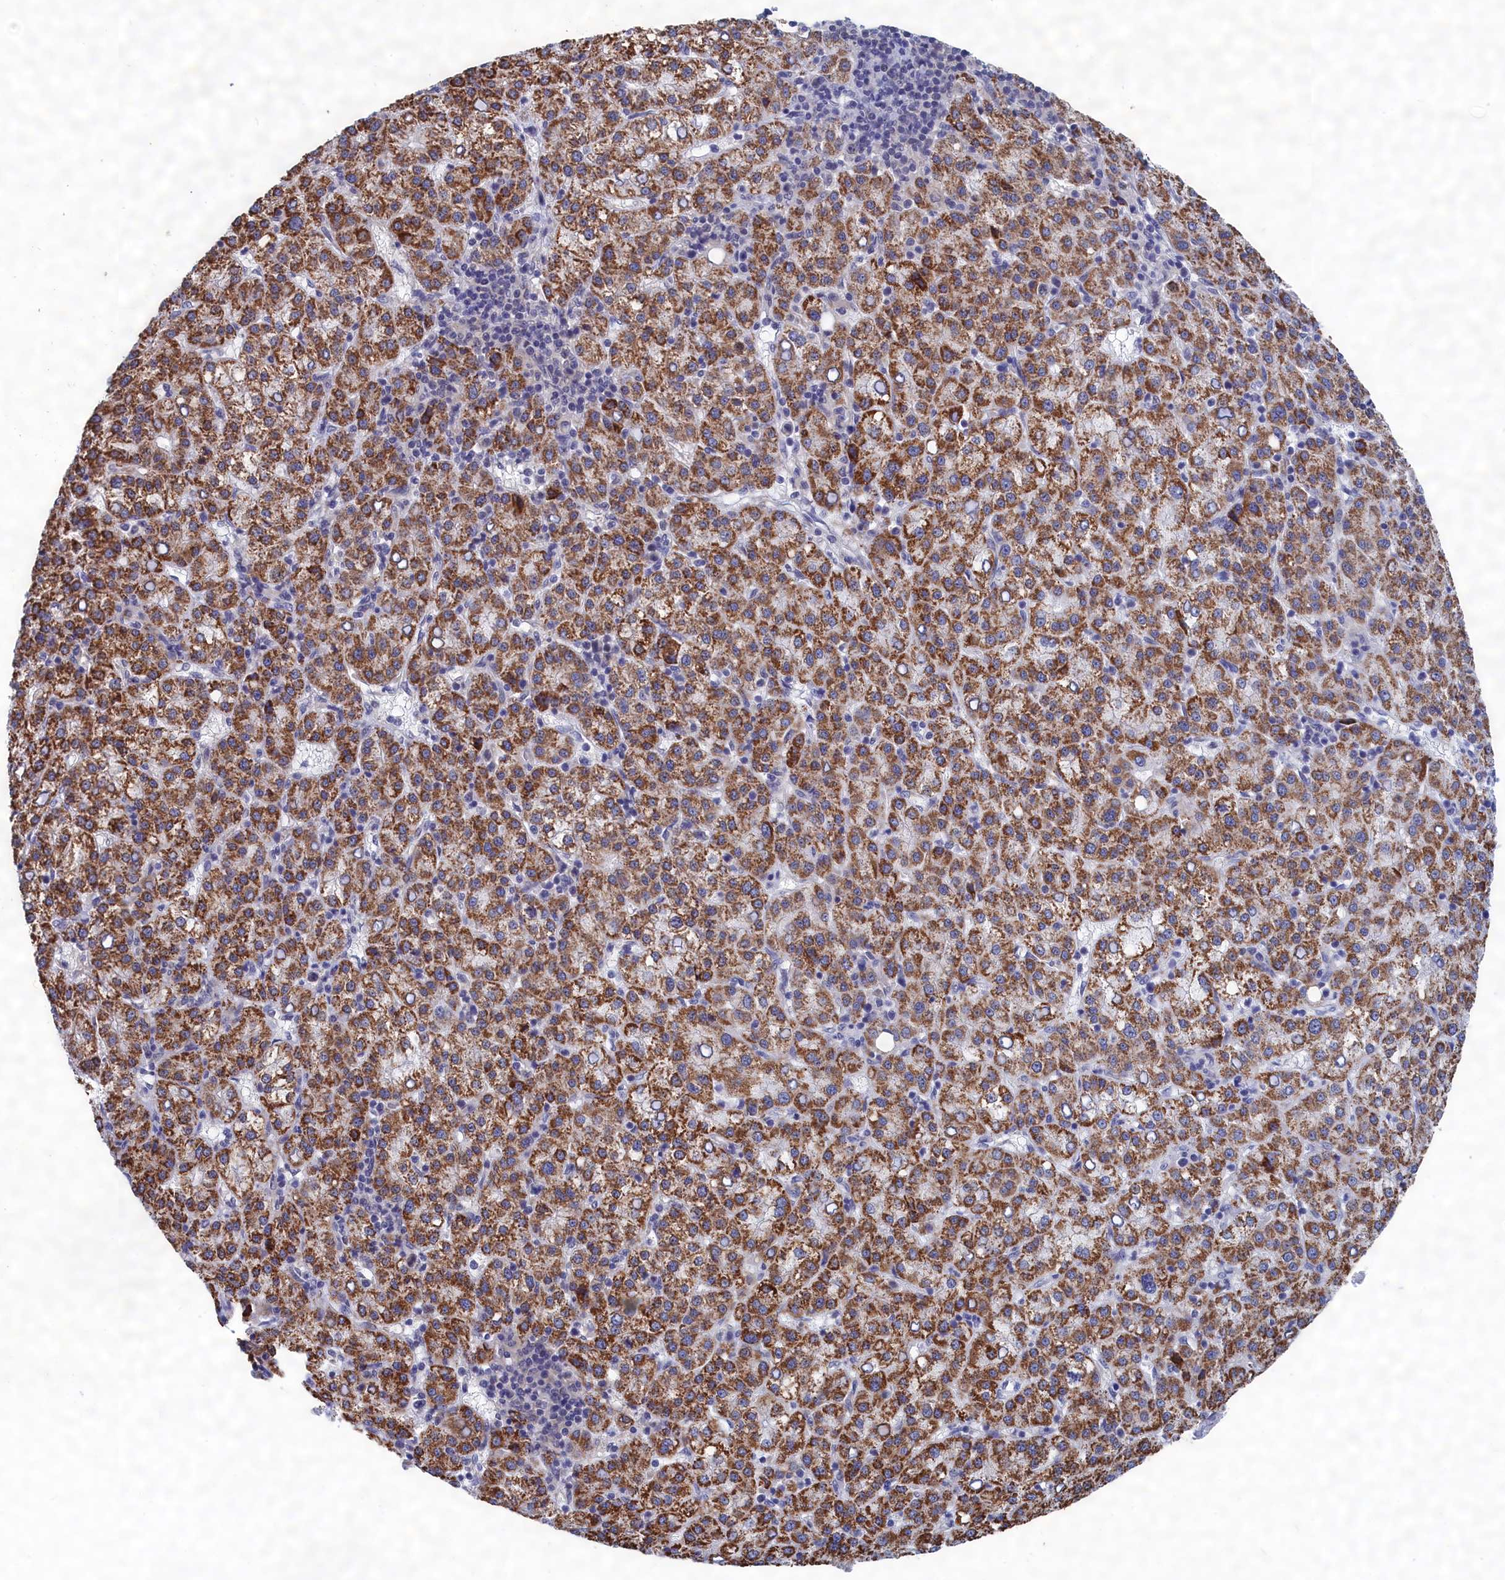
{"staining": {"intensity": "moderate", "quantity": ">75%", "location": "cytoplasmic/membranous"}, "tissue": "liver cancer", "cell_type": "Tumor cells", "image_type": "cancer", "snomed": [{"axis": "morphology", "description": "Carcinoma, Hepatocellular, NOS"}, {"axis": "topography", "description": "Liver"}], "caption": "DAB immunohistochemical staining of liver cancer demonstrates moderate cytoplasmic/membranous protein staining in about >75% of tumor cells.", "gene": "PGP", "patient": {"sex": "female", "age": 58}}